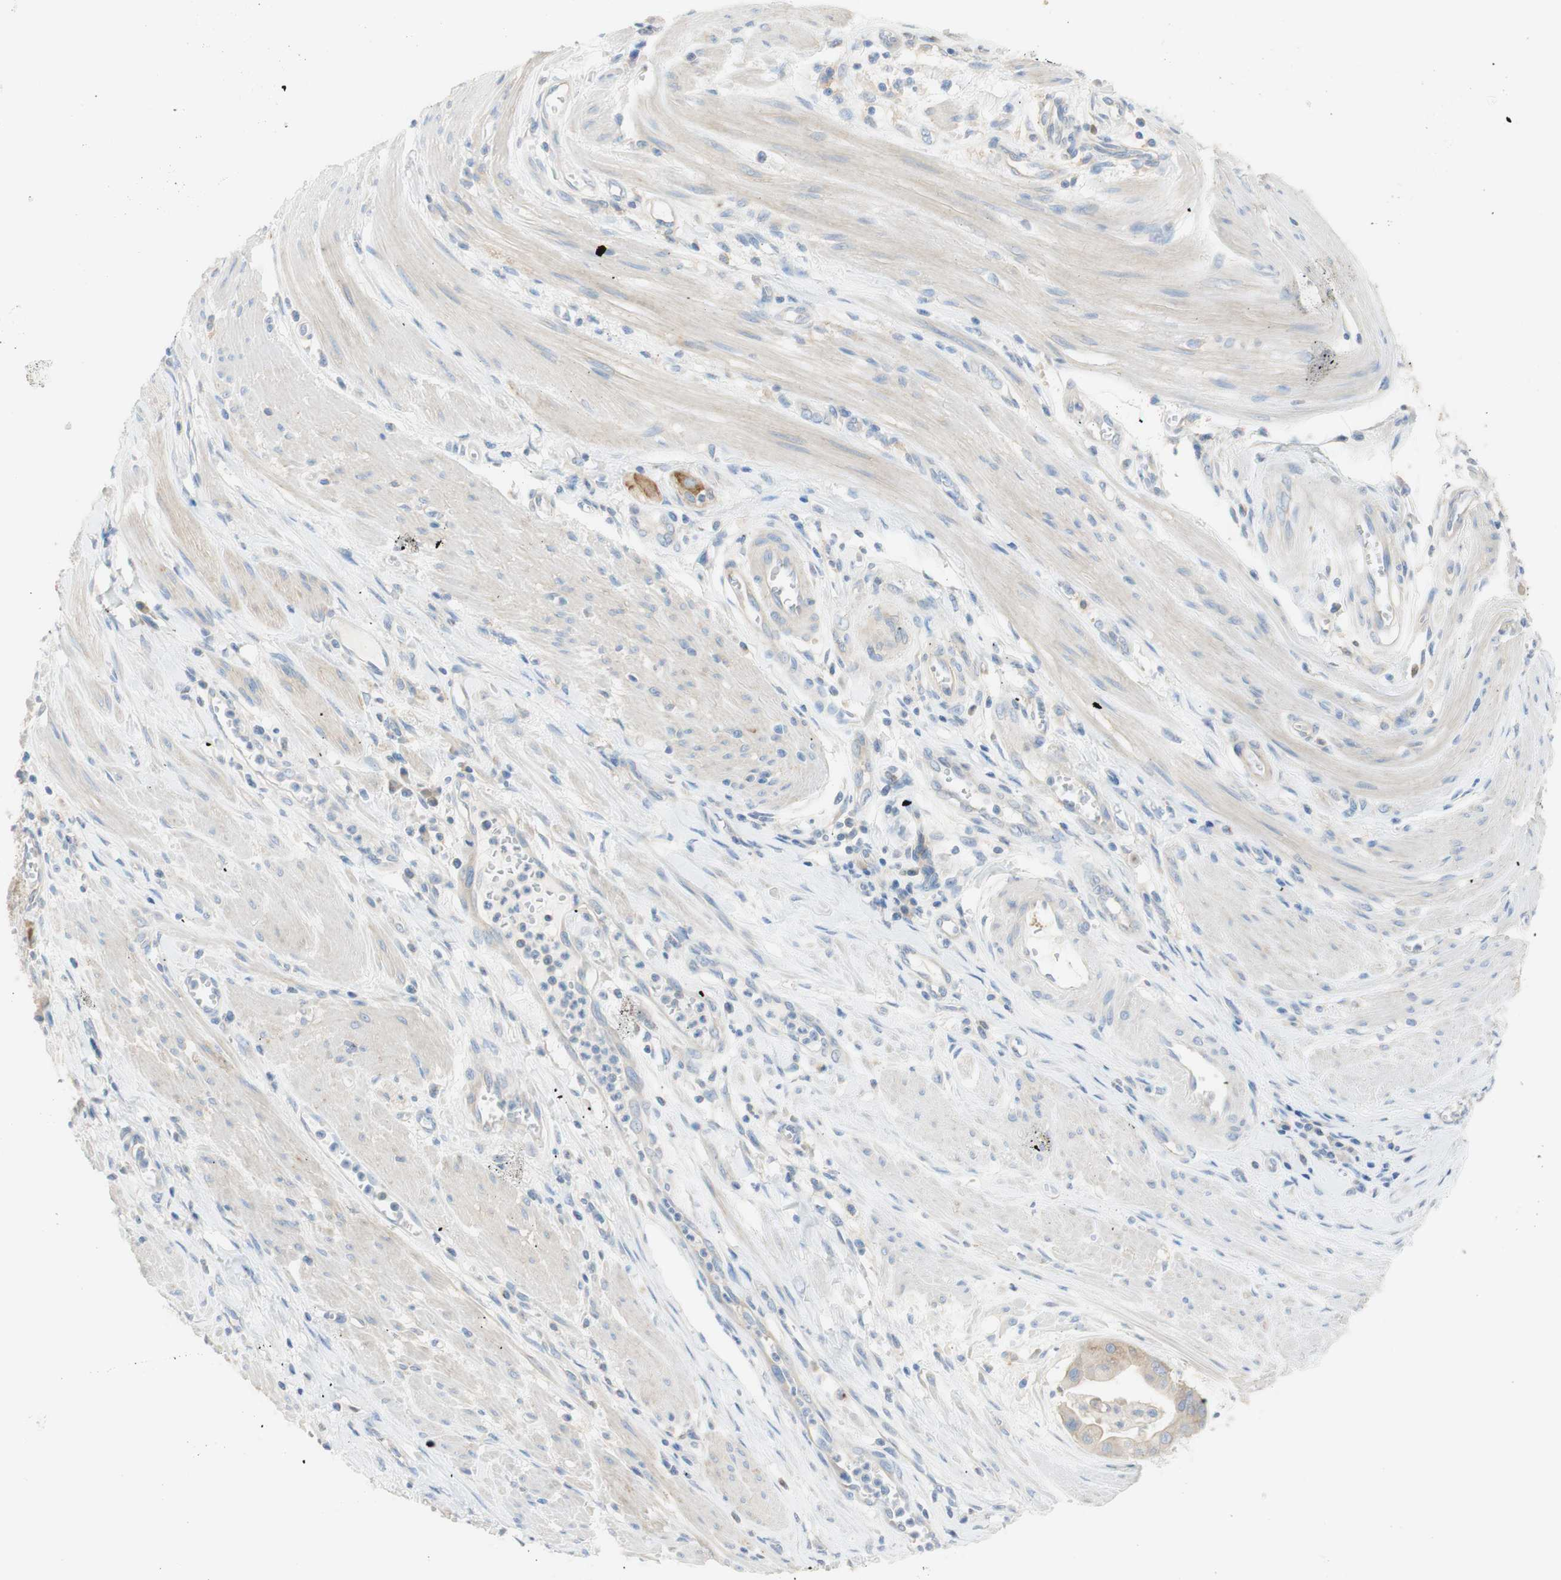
{"staining": {"intensity": "weak", "quantity": "25%-75%", "location": "cytoplasmic/membranous"}, "tissue": "pancreatic cancer", "cell_type": "Tumor cells", "image_type": "cancer", "snomed": [{"axis": "morphology", "description": "Adenocarcinoma, NOS"}, {"axis": "topography", "description": "Pancreas"}], "caption": "Human pancreatic adenocarcinoma stained with a brown dye displays weak cytoplasmic/membranous positive staining in approximately 25%-75% of tumor cells.", "gene": "ATP2B1", "patient": {"sex": "female", "age": 75}}